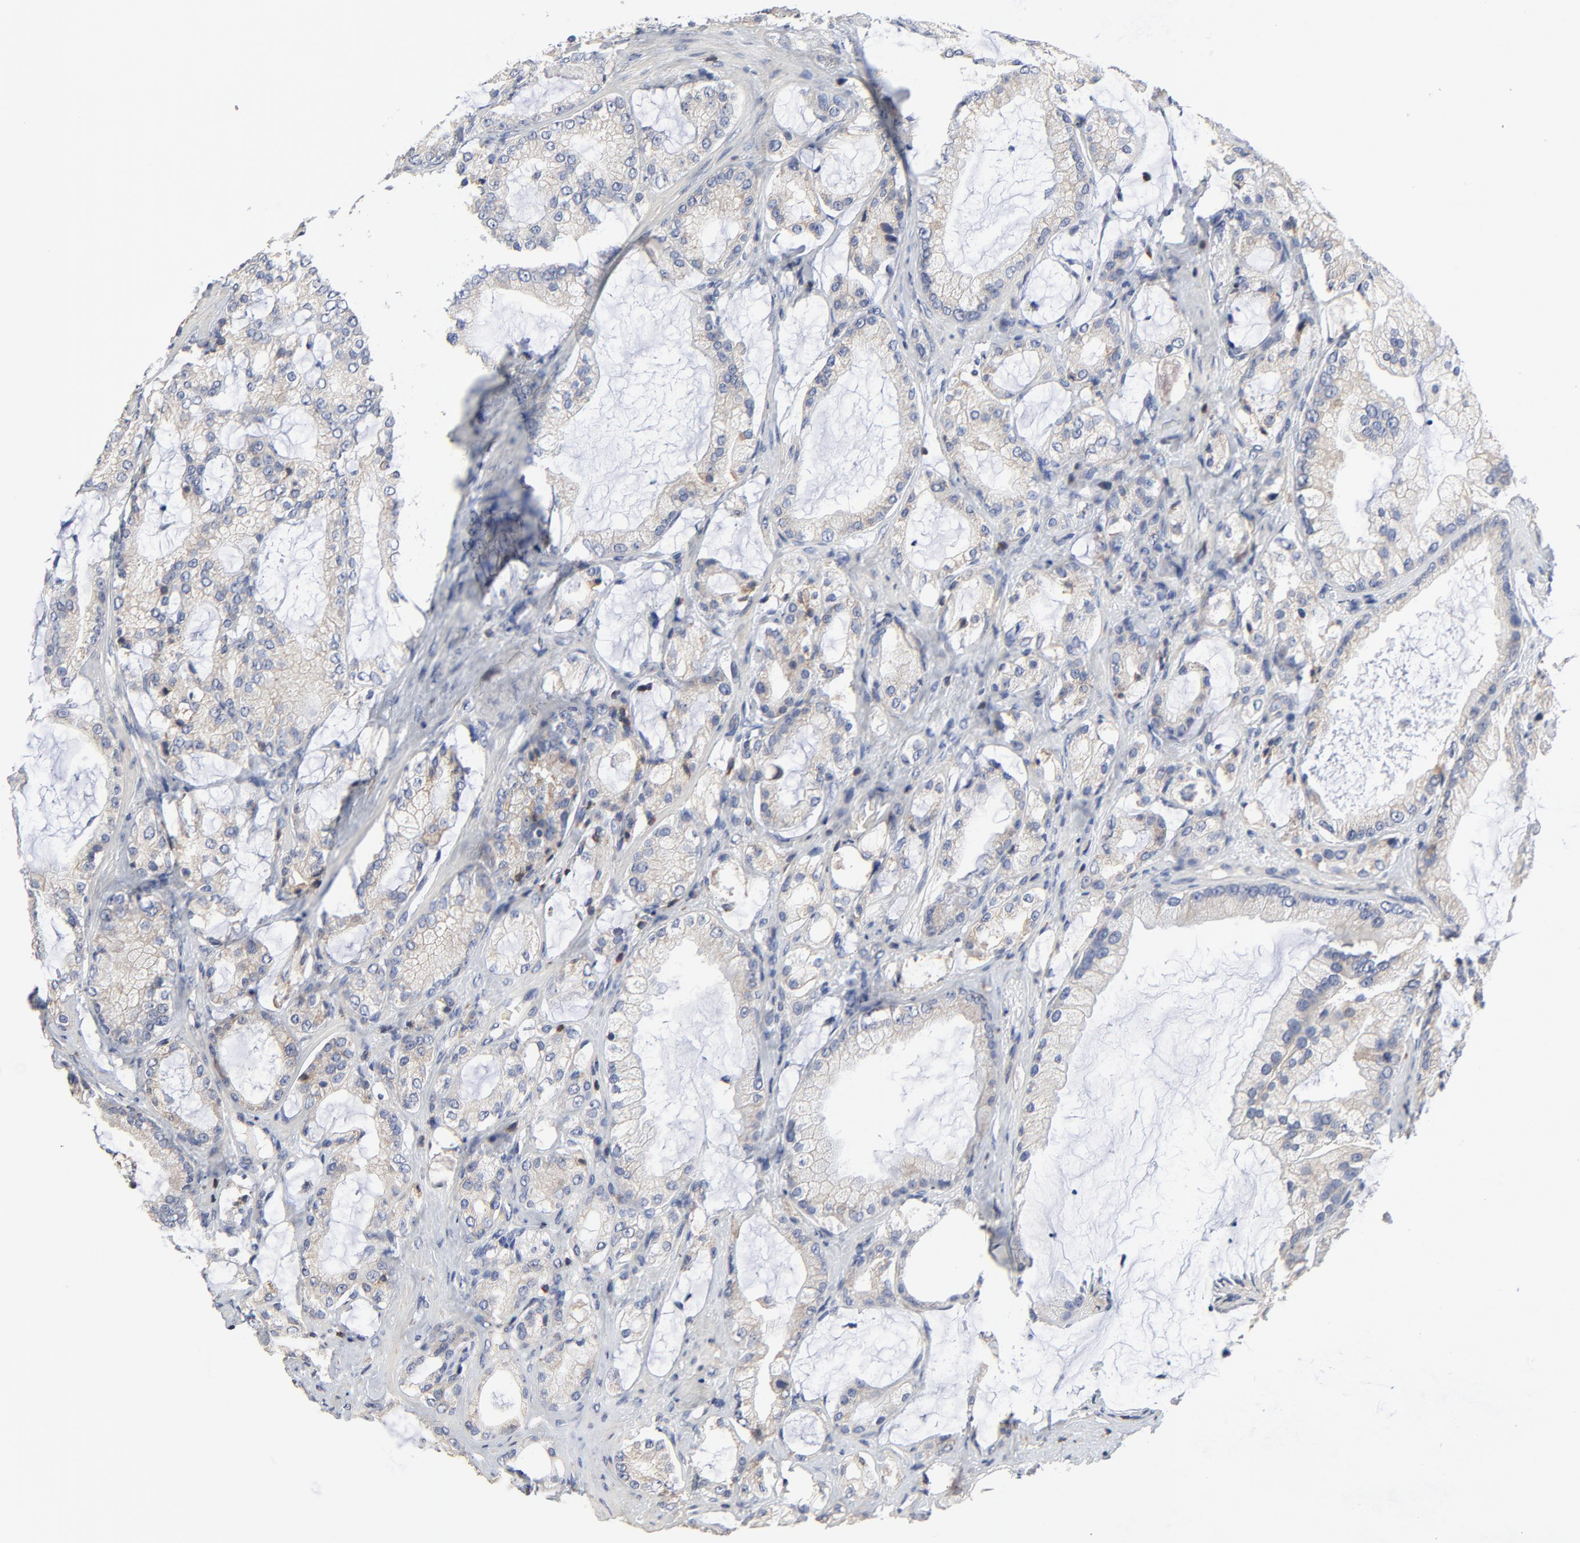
{"staining": {"intensity": "weak", "quantity": "<25%", "location": "cytoplasmic/membranous"}, "tissue": "prostate cancer", "cell_type": "Tumor cells", "image_type": "cancer", "snomed": [{"axis": "morphology", "description": "Adenocarcinoma, Medium grade"}, {"axis": "topography", "description": "Prostate"}], "caption": "Tumor cells show no significant staining in prostate adenocarcinoma (medium-grade).", "gene": "SKAP1", "patient": {"sex": "male", "age": 70}}